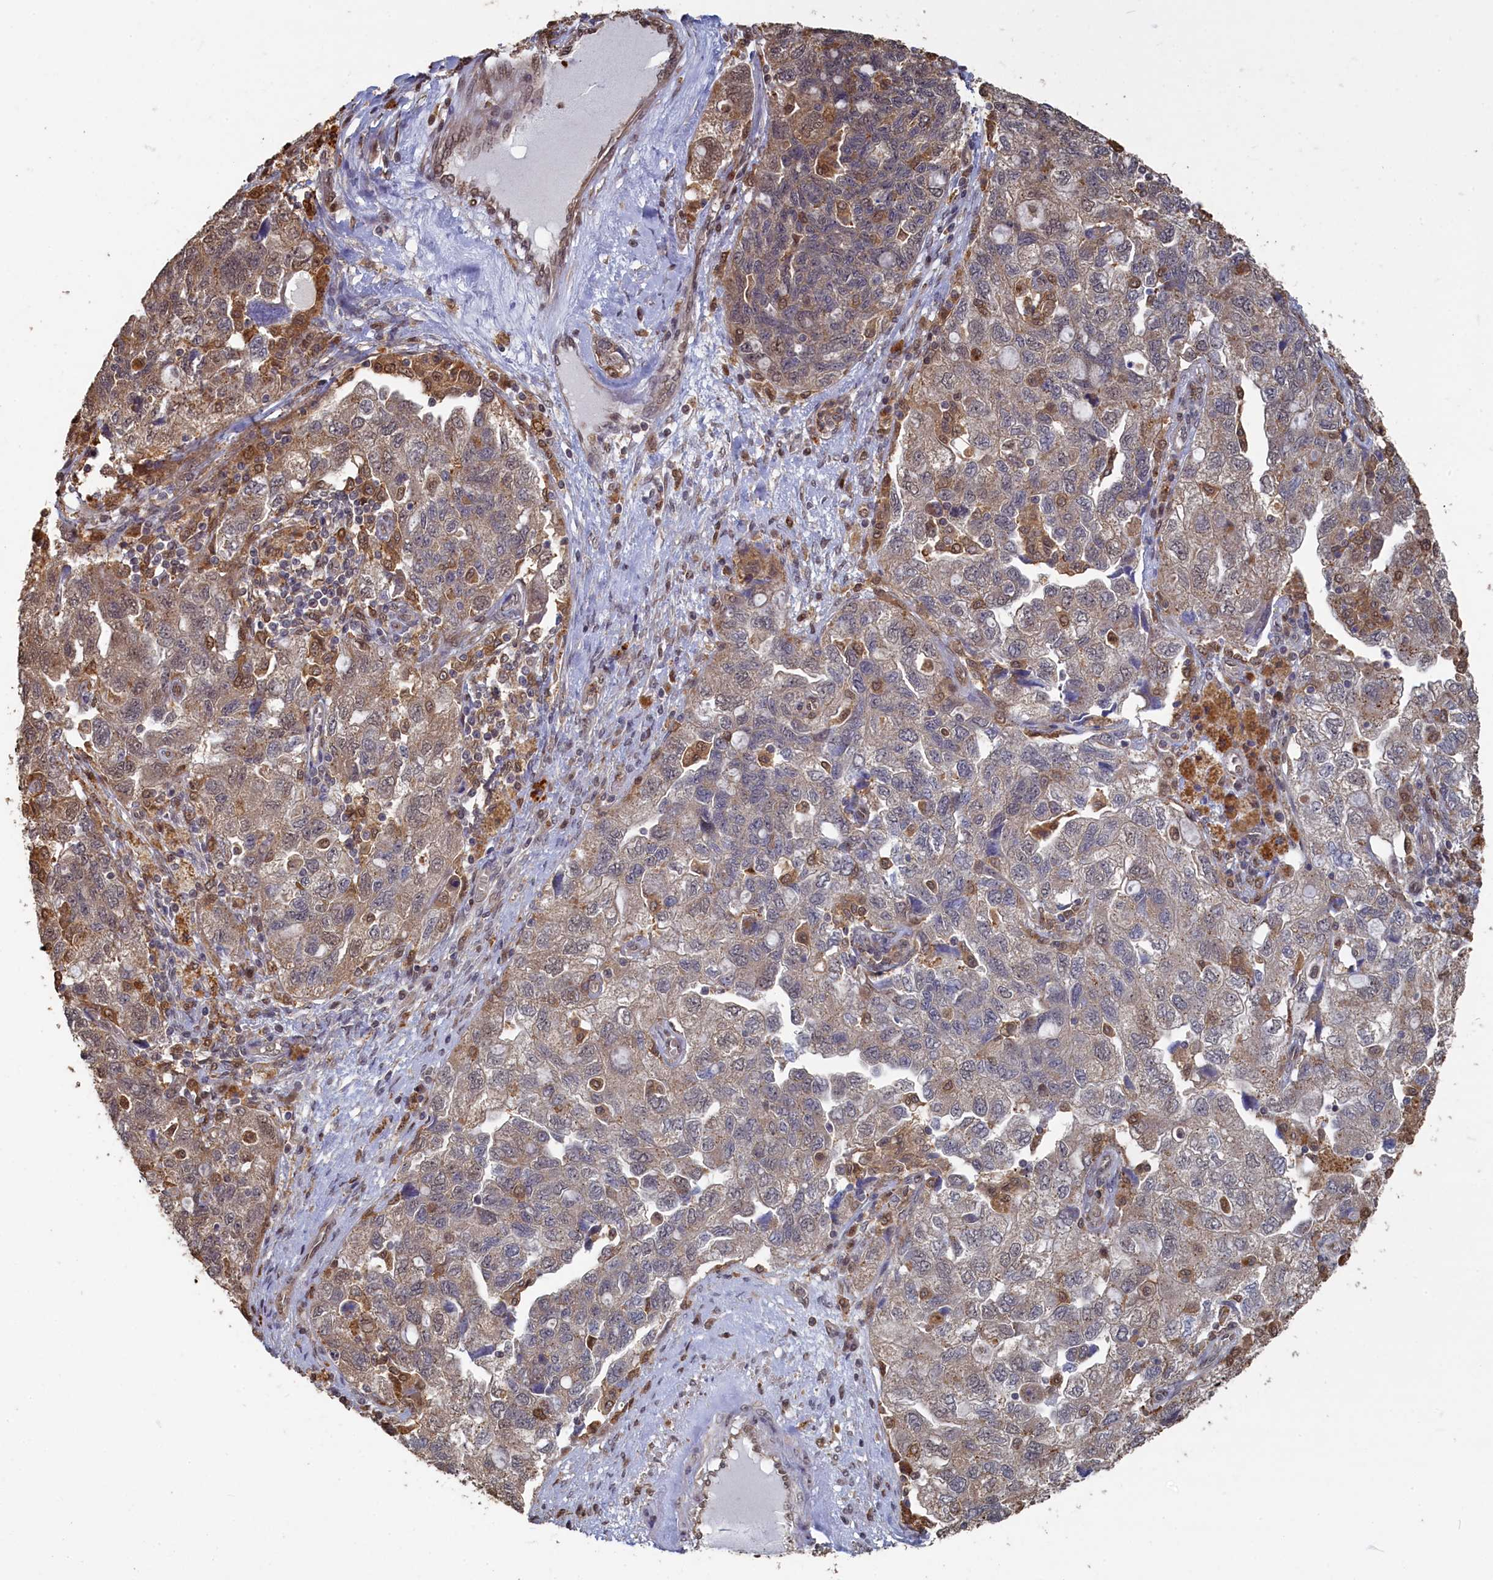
{"staining": {"intensity": "weak", "quantity": "25%-75%", "location": "cytoplasmic/membranous"}, "tissue": "ovarian cancer", "cell_type": "Tumor cells", "image_type": "cancer", "snomed": [{"axis": "morphology", "description": "Carcinoma, NOS"}, {"axis": "morphology", "description": "Cystadenocarcinoma, serous, NOS"}, {"axis": "topography", "description": "Ovary"}], "caption": "The immunohistochemical stain shows weak cytoplasmic/membranous staining in tumor cells of serous cystadenocarcinoma (ovarian) tissue. The staining is performed using DAB (3,3'-diaminobenzidine) brown chromogen to label protein expression. The nuclei are counter-stained blue using hematoxylin.", "gene": "UCHL3", "patient": {"sex": "female", "age": 69}}